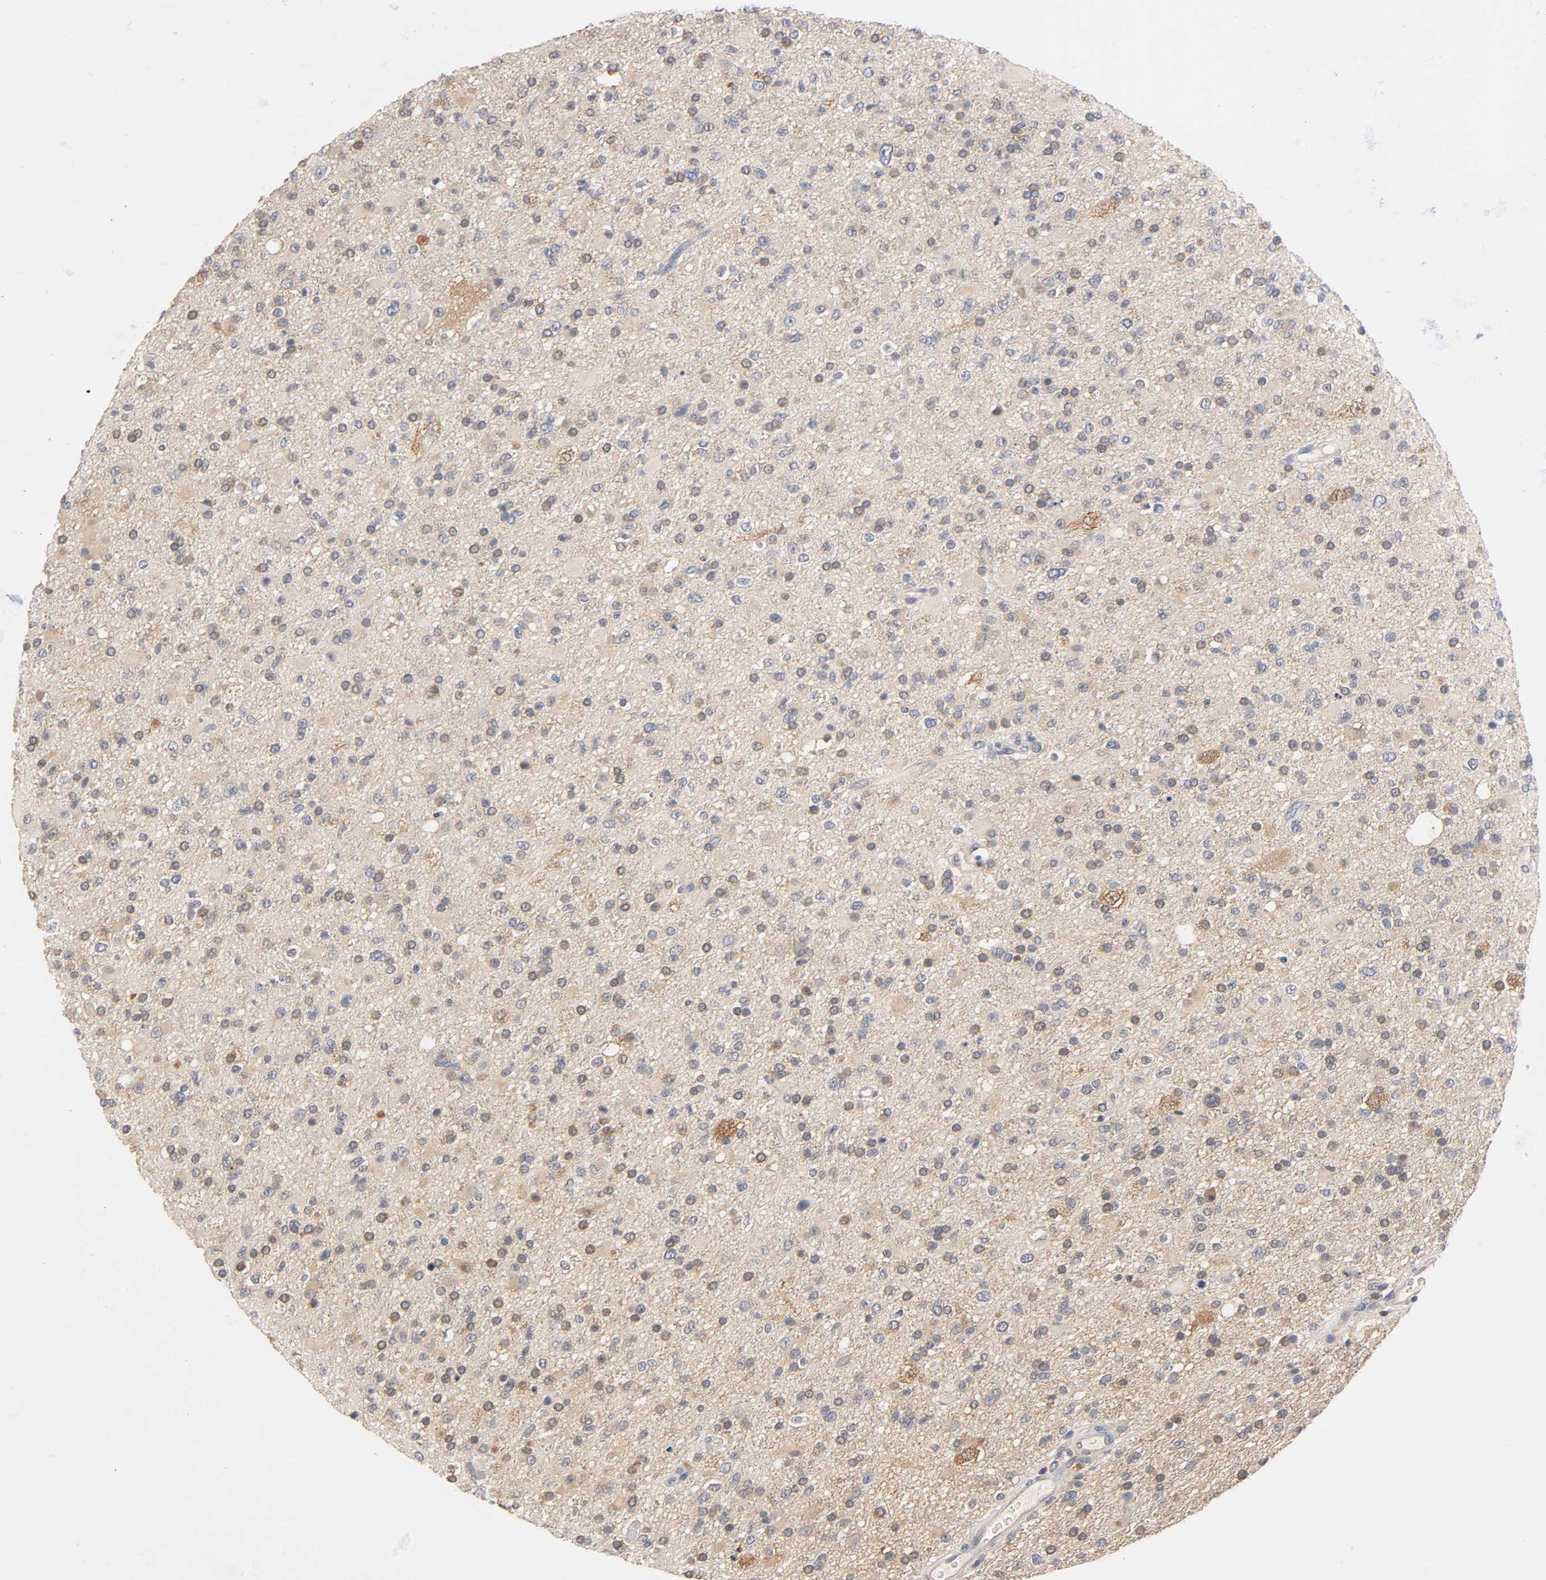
{"staining": {"intensity": "moderate", "quantity": "<25%", "location": "cytoplasmic/membranous"}, "tissue": "glioma", "cell_type": "Tumor cells", "image_type": "cancer", "snomed": [{"axis": "morphology", "description": "Glioma, malignant, High grade"}, {"axis": "topography", "description": "Brain"}], "caption": "Human malignant high-grade glioma stained with a brown dye reveals moderate cytoplasmic/membranous positive staining in approximately <25% of tumor cells.", "gene": "ALDOA", "patient": {"sex": "male", "age": 33}}